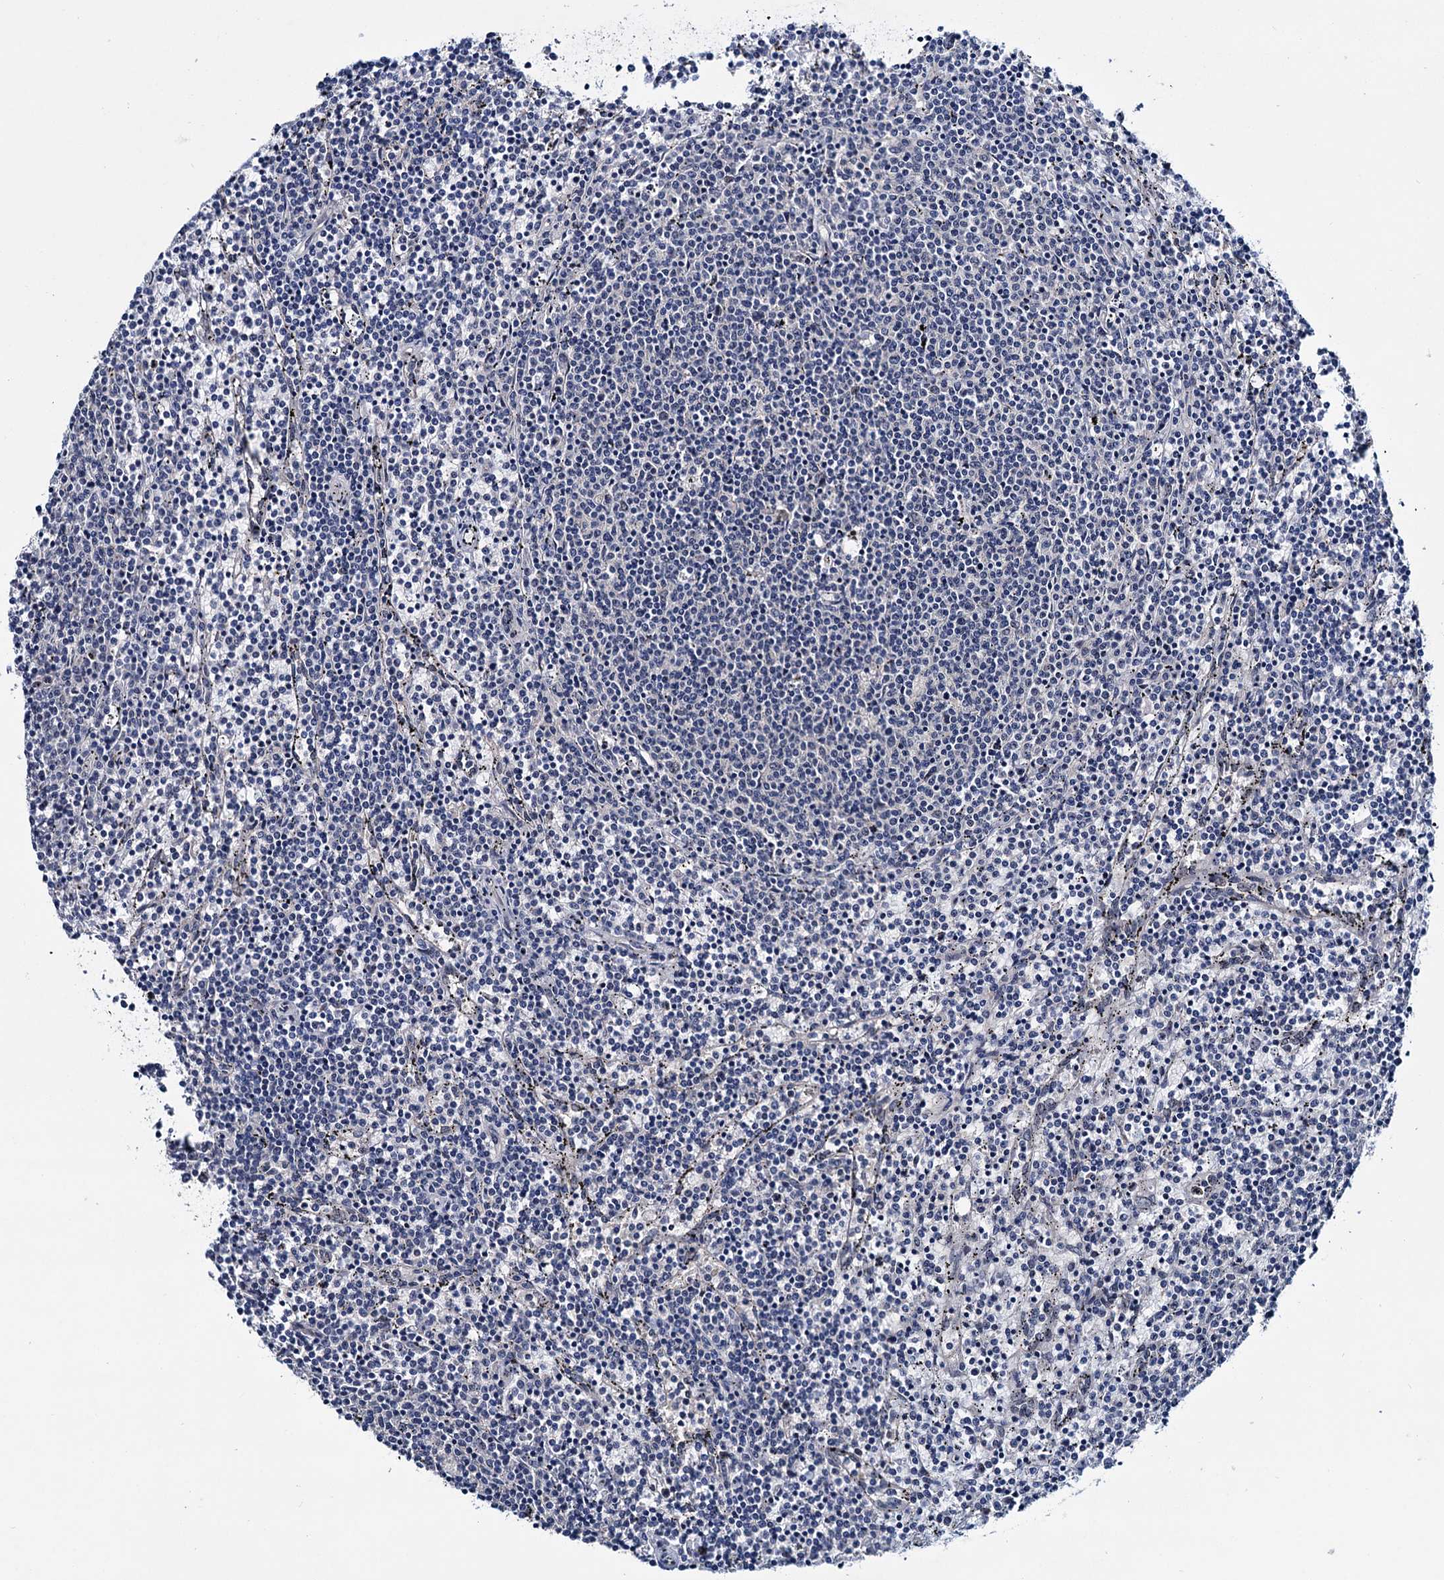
{"staining": {"intensity": "negative", "quantity": "none", "location": "none"}, "tissue": "lymphoma", "cell_type": "Tumor cells", "image_type": "cancer", "snomed": [{"axis": "morphology", "description": "Malignant lymphoma, non-Hodgkin's type, Low grade"}, {"axis": "topography", "description": "Spleen"}], "caption": "High magnification brightfield microscopy of lymphoma stained with DAB (3,3'-diaminobenzidine) (brown) and counterstained with hematoxylin (blue): tumor cells show no significant expression.", "gene": "EYA4", "patient": {"sex": "female", "age": 50}}